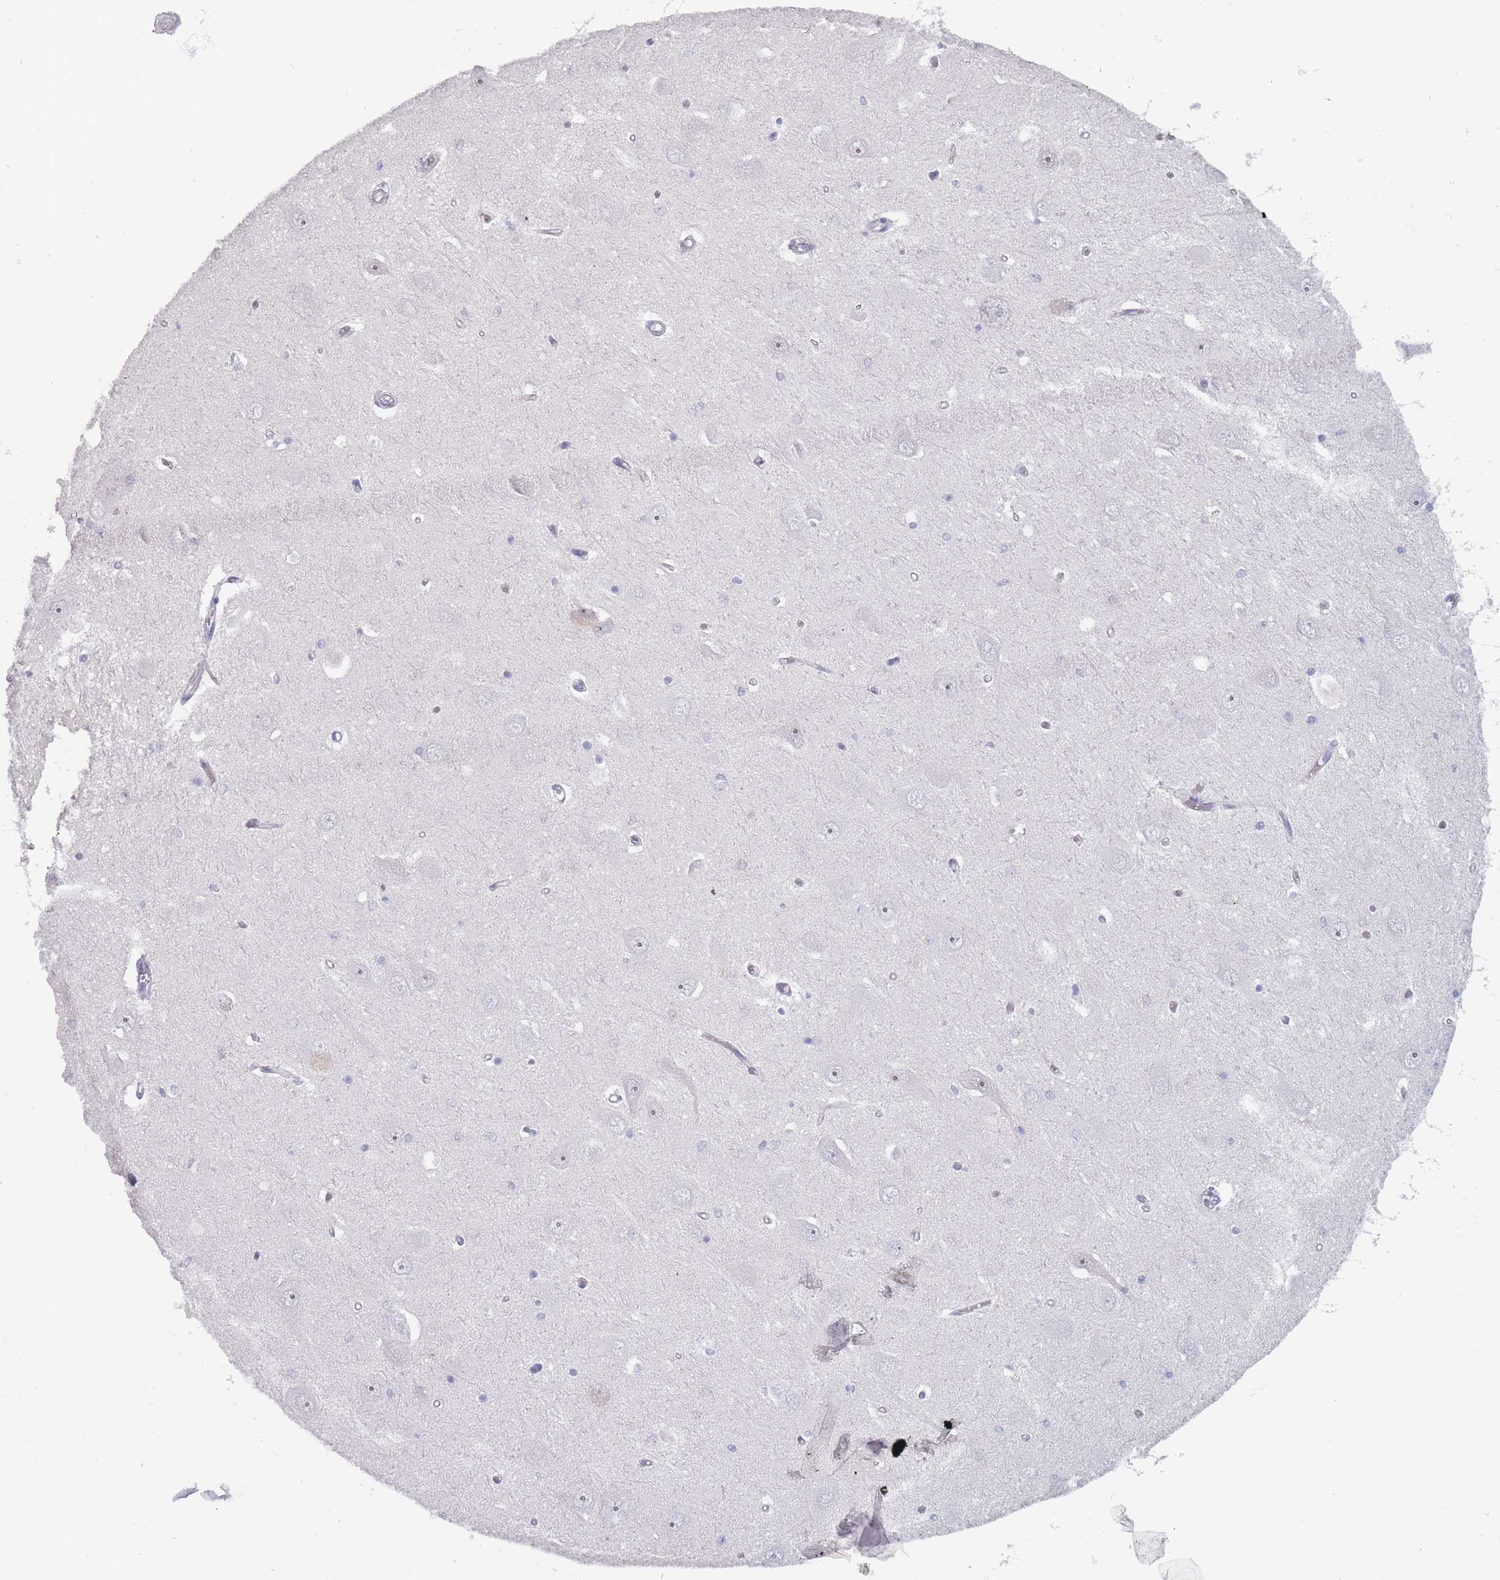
{"staining": {"intensity": "negative", "quantity": "none", "location": "none"}, "tissue": "hippocampus", "cell_type": "Glial cells", "image_type": "normal", "snomed": [{"axis": "morphology", "description": "Normal tissue, NOS"}, {"axis": "topography", "description": "Hippocampus"}], "caption": "Glial cells show no significant protein staining in benign hippocampus.", "gene": "ROS1", "patient": {"sex": "male", "age": 45}}